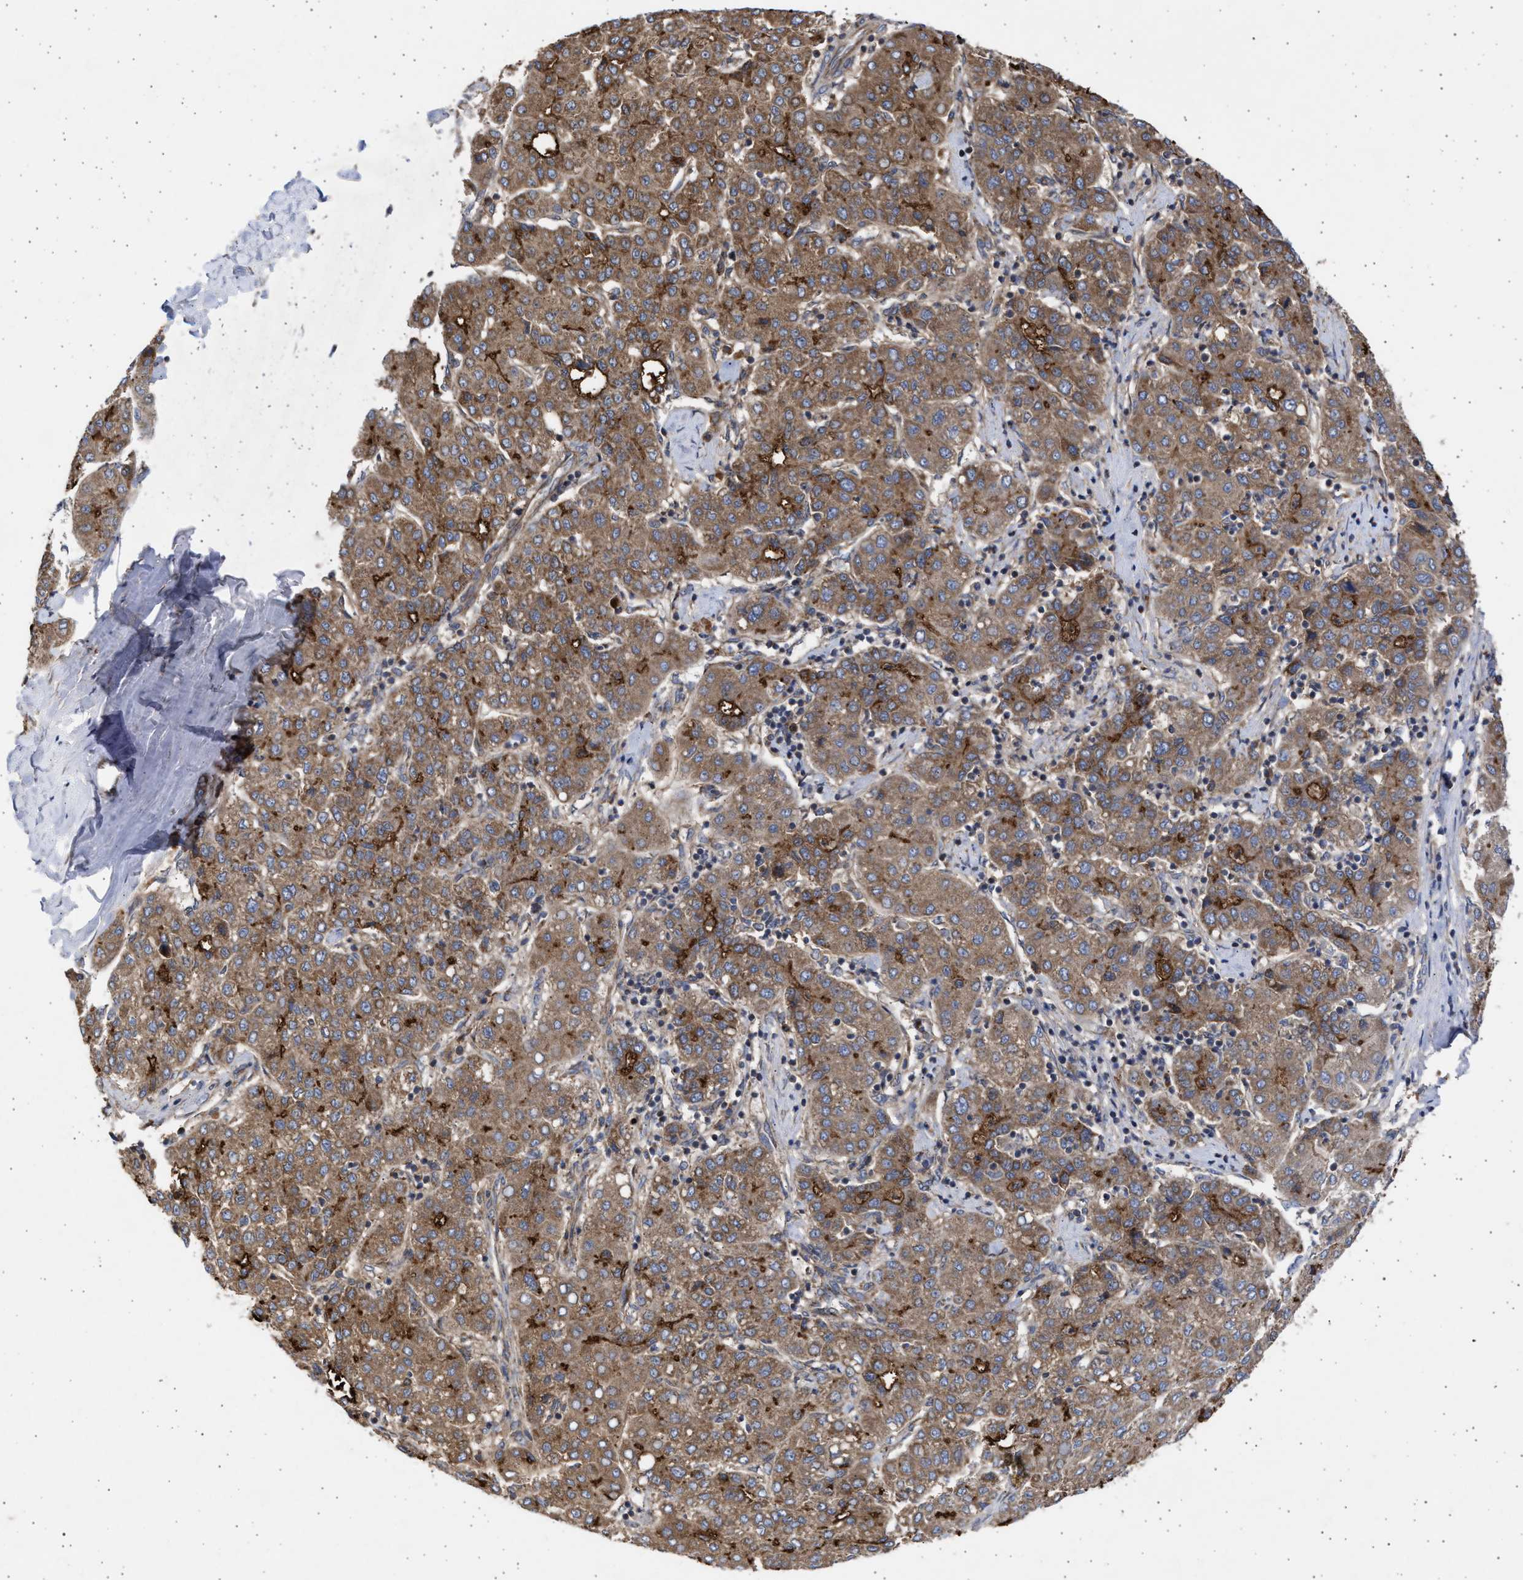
{"staining": {"intensity": "strong", "quantity": ">75%", "location": "cytoplasmic/membranous"}, "tissue": "liver cancer", "cell_type": "Tumor cells", "image_type": "cancer", "snomed": [{"axis": "morphology", "description": "Carcinoma, Hepatocellular, NOS"}, {"axis": "topography", "description": "Liver"}], "caption": "Tumor cells demonstrate high levels of strong cytoplasmic/membranous expression in approximately >75% of cells in liver hepatocellular carcinoma.", "gene": "TTC19", "patient": {"sex": "male", "age": 65}}